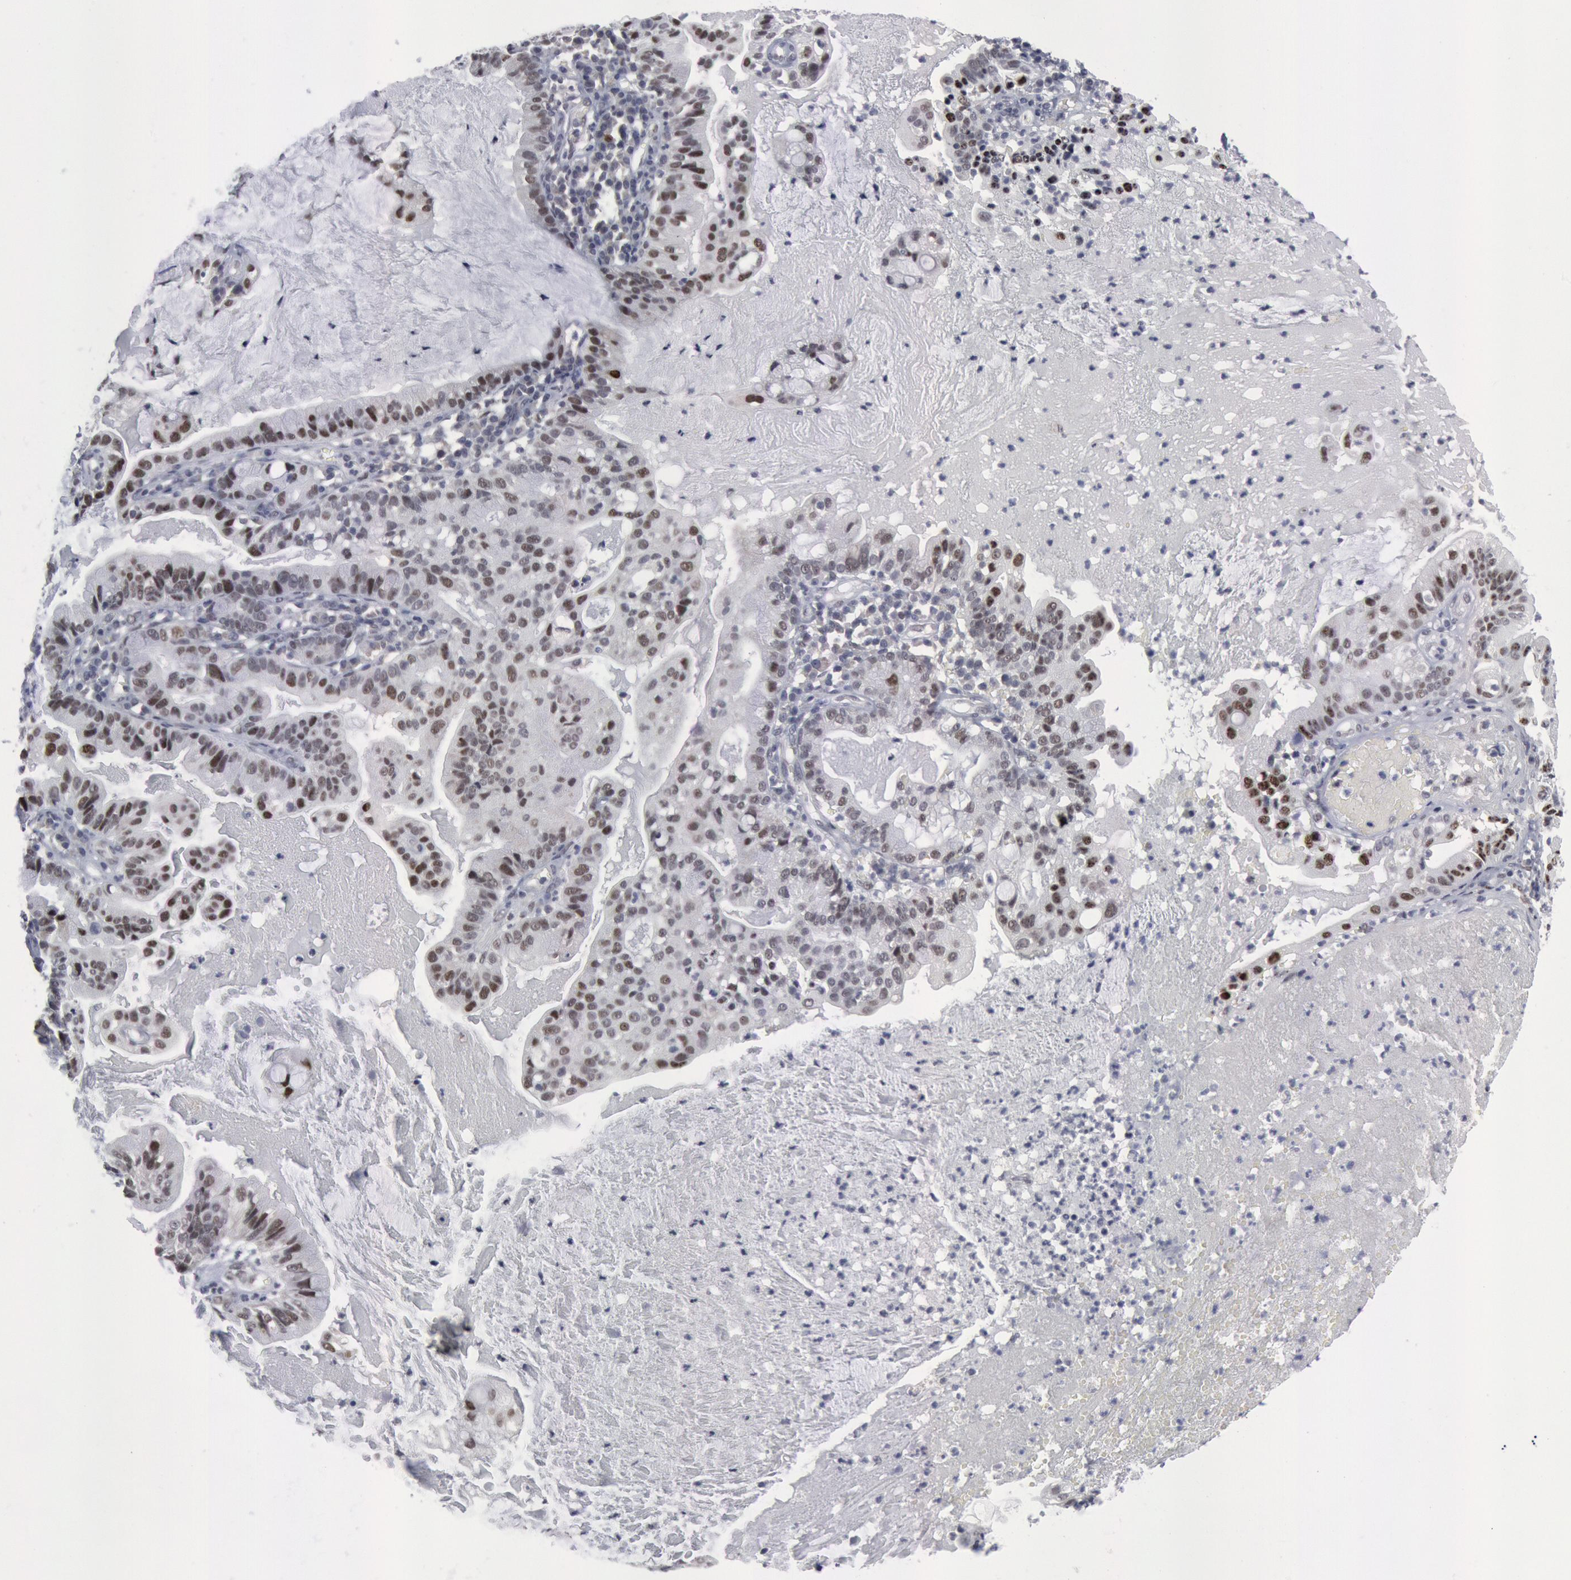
{"staining": {"intensity": "weak", "quantity": "<25%", "location": "nuclear"}, "tissue": "cervical cancer", "cell_type": "Tumor cells", "image_type": "cancer", "snomed": [{"axis": "morphology", "description": "Adenocarcinoma, NOS"}, {"axis": "topography", "description": "Cervix"}], "caption": "Cervical cancer stained for a protein using IHC demonstrates no positivity tumor cells.", "gene": "FOXO1", "patient": {"sex": "female", "age": 41}}